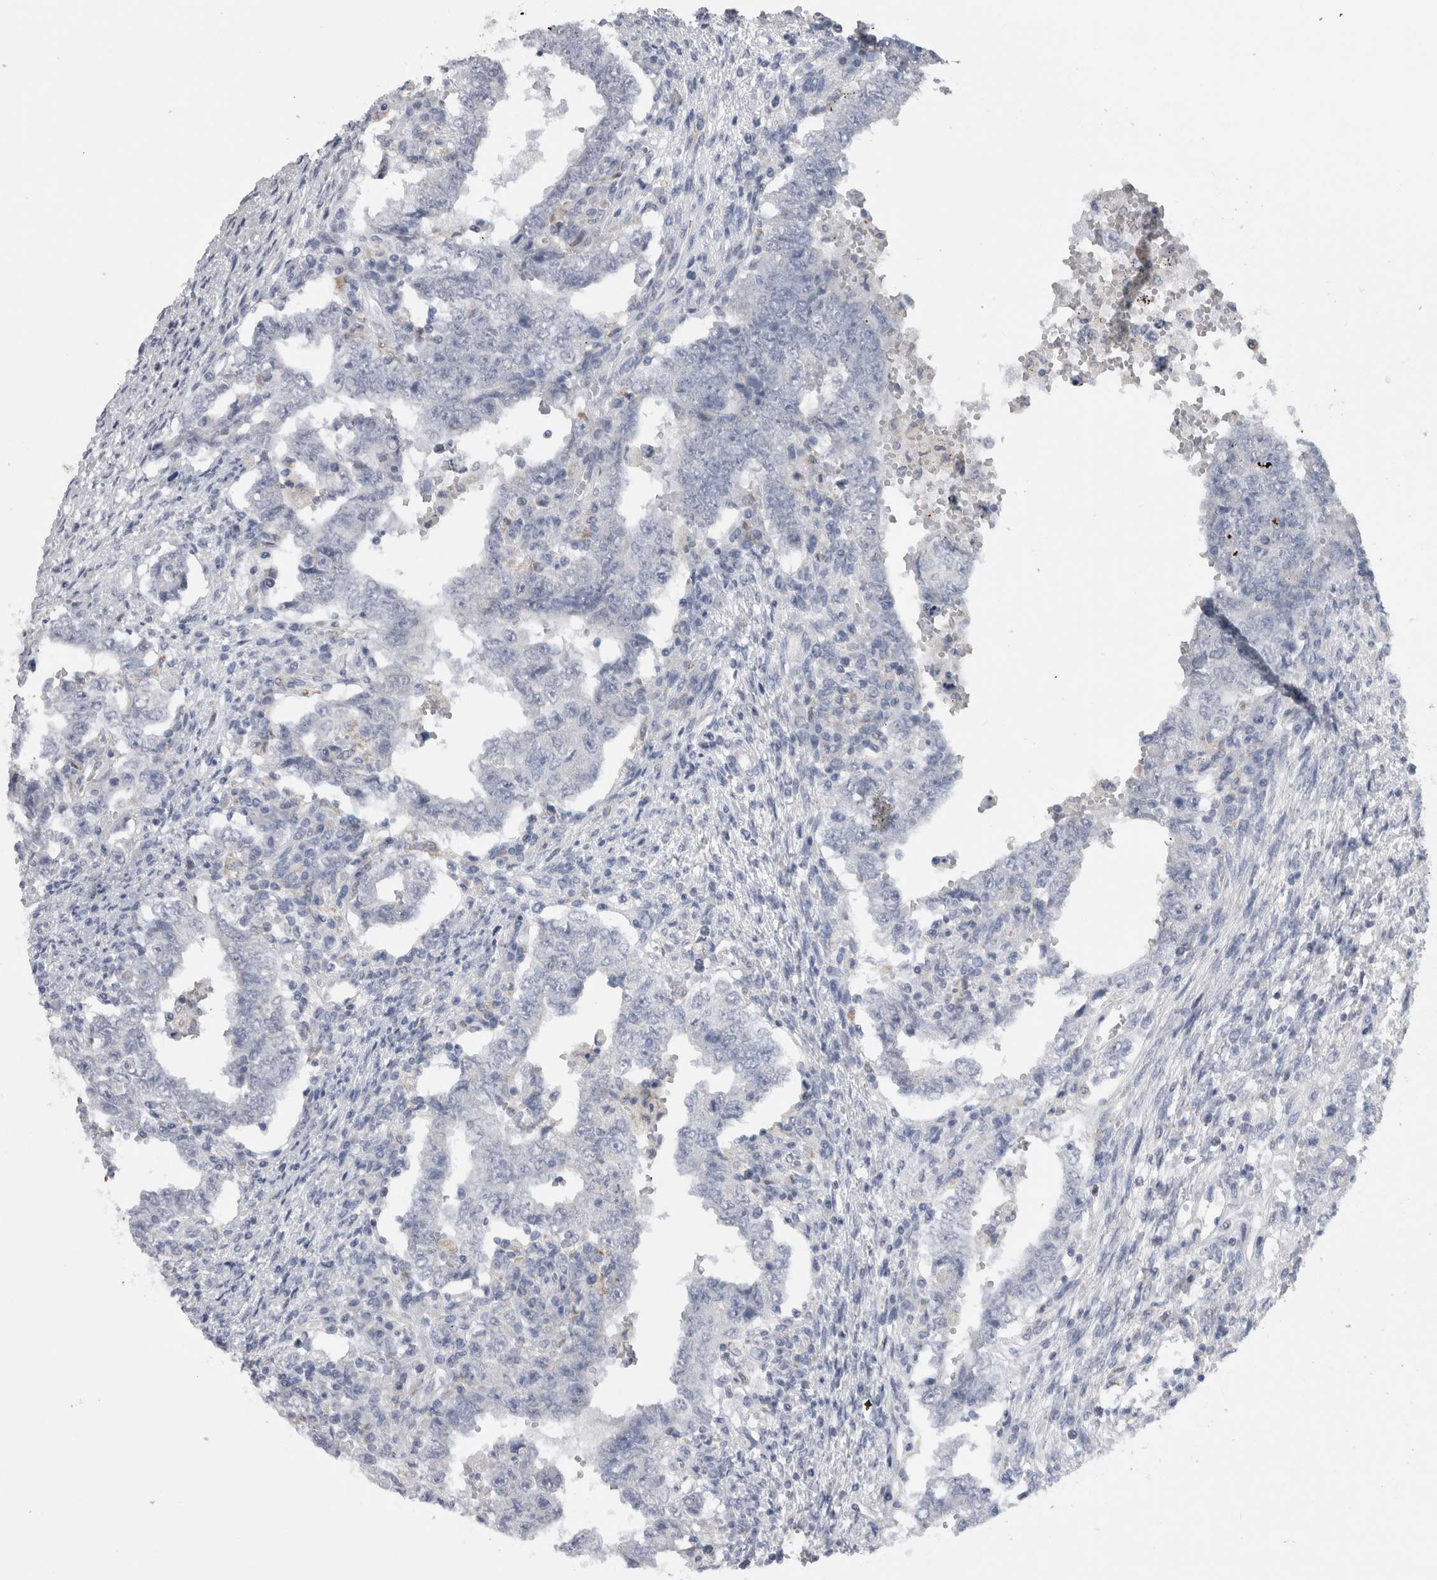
{"staining": {"intensity": "negative", "quantity": "none", "location": "none"}, "tissue": "testis cancer", "cell_type": "Tumor cells", "image_type": "cancer", "snomed": [{"axis": "morphology", "description": "Carcinoma, Embryonal, NOS"}, {"axis": "topography", "description": "Testis"}], "caption": "Immunohistochemistry photomicrograph of human testis cancer (embryonal carcinoma) stained for a protein (brown), which exhibits no expression in tumor cells.", "gene": "DHRS4", "patient": {"sex": "male", "age": 26}}